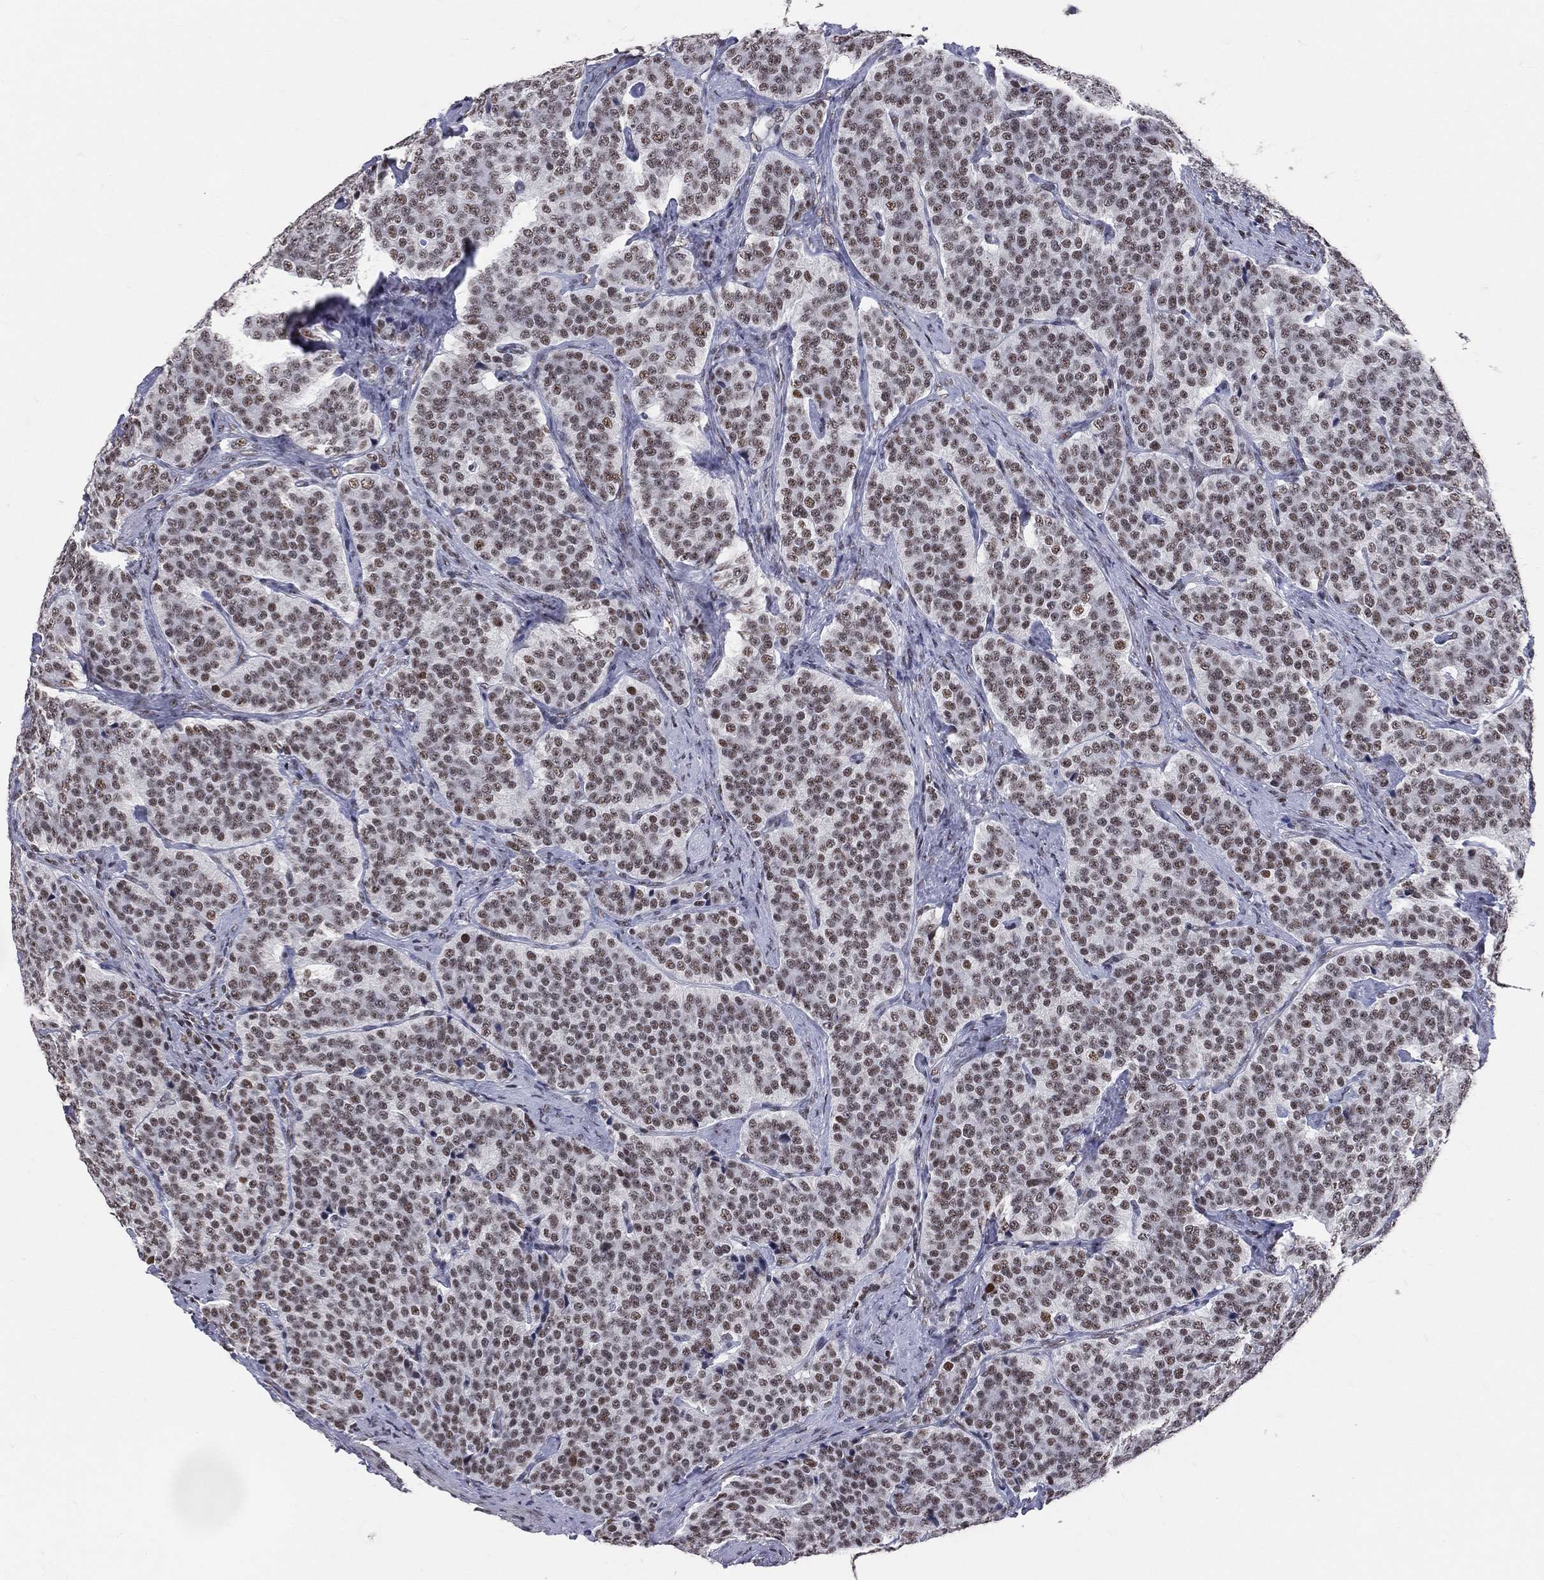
{"staining": {"intensity": "moderate", "quantity": ">75%", "location": "nuclear"}, "tissue": "carcinoid", "cell_type": "Tumor cells", "image_type": "cancer", "snomed": [{"axis": "morphology", "description": "Carcinoid, malignant, NOS"}, {"axis": "topography", "description": "Small intestine"}], "caption": "This image shows IHC staining of human carcinoid, with medium moderate nuclear positivity in approximately >75% of tumor cells.", "gene": "CDK7", "patient": {"sex": "female", "age": 58}}